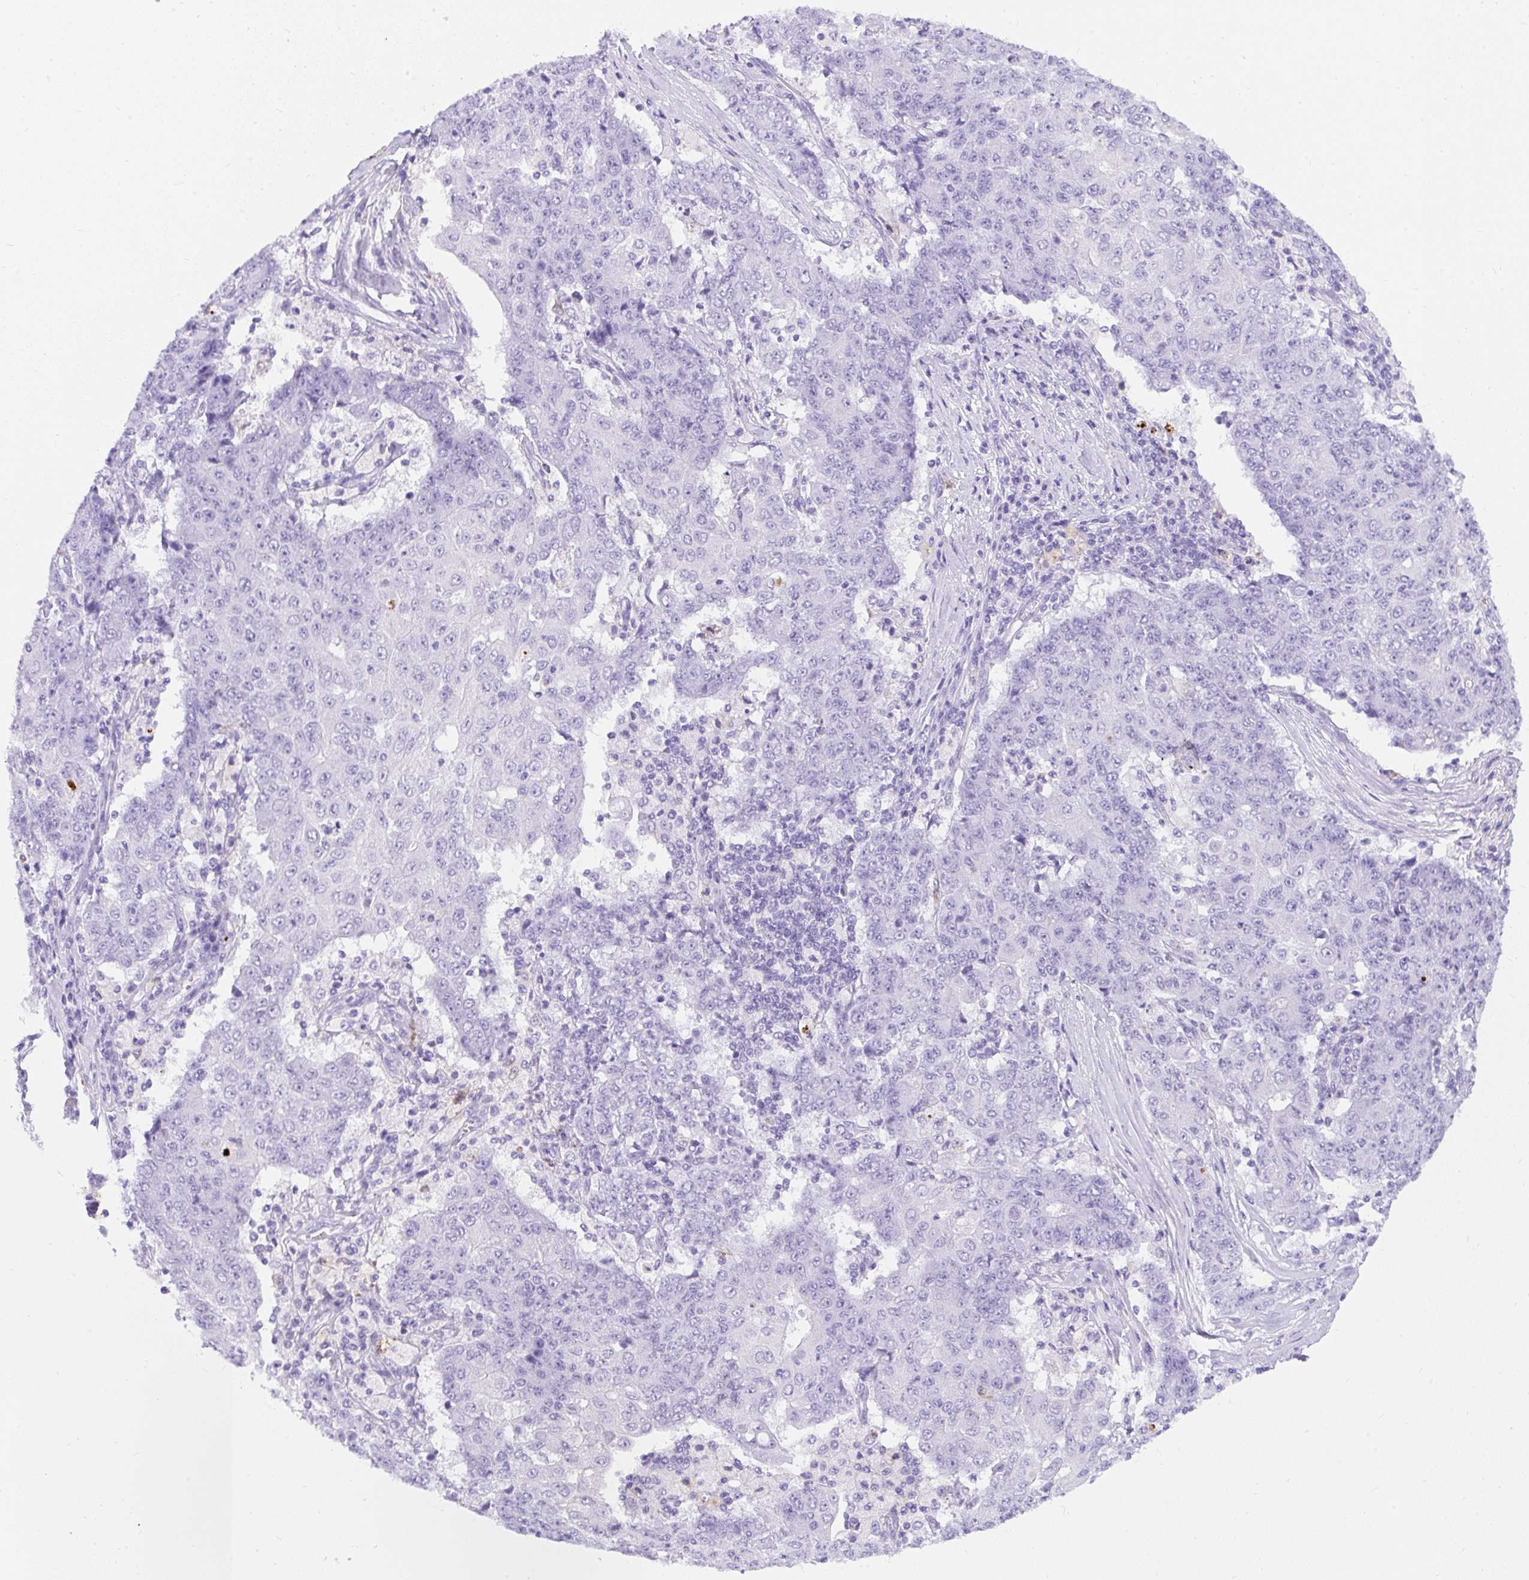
{"staining": {"intensity": "negative", "quantity": "none", "location": "none"}, "tissue": "ovarian cancer", "cell_type": "Tumor cells", "image_type": "cancer", "snomed": [{"axis": "morphology", "description": "Carcinoma, endometroid"}, {"axis": "topography", "description": "Ovary"}], "caption": "Immunohistochemical staining of human ovarian endometroid carcinoma displays no significant expression in tumor cells.", "gene": "APOC4-APOC2", "patient": {"sex": "female", "age": 42}}